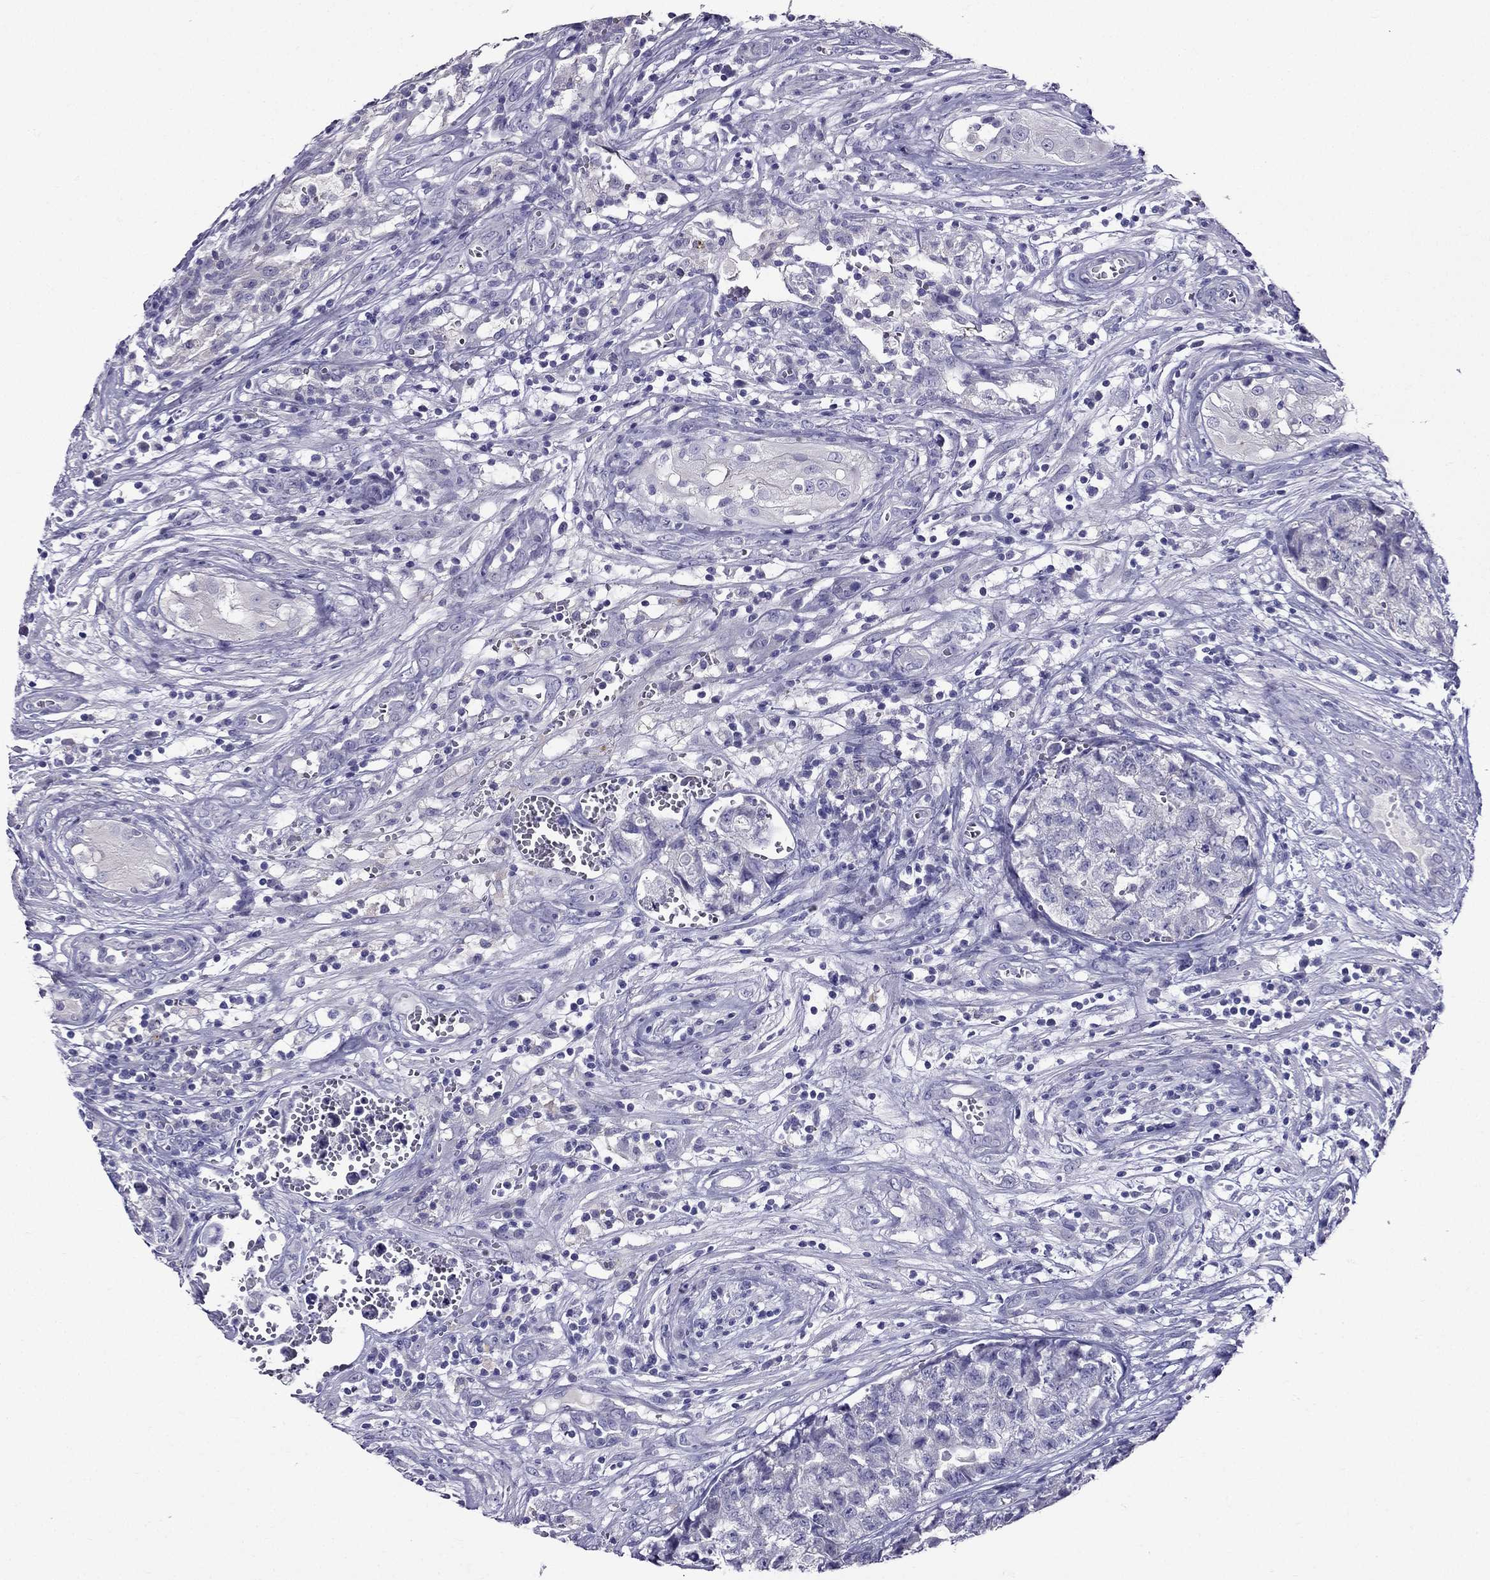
{"staining": {"intensity": "negative", "quantity": "none", "location": "none"}, "tissue": "testis cancer", "cell_type": "Tumor cells", "image_type": "cancer", "snomed": [{"axis": "morphology", "description": "Seminoma, NOS"}, {"axis": "morphology", "description": "Carcinoma, Embryonal, NOS"}, {"axis": "topography", "description": "Testis"}], "caption": "Immunohistochemistry (IHC) photomicrograph of neoplastic tissue: seminoma (testis) stained with DAB (3,3'-diaminobenzidine) shows no significant protein expression in tumor cells.", "gene": "ZNF541", "patient": {"sex": "male", "age": 22}}